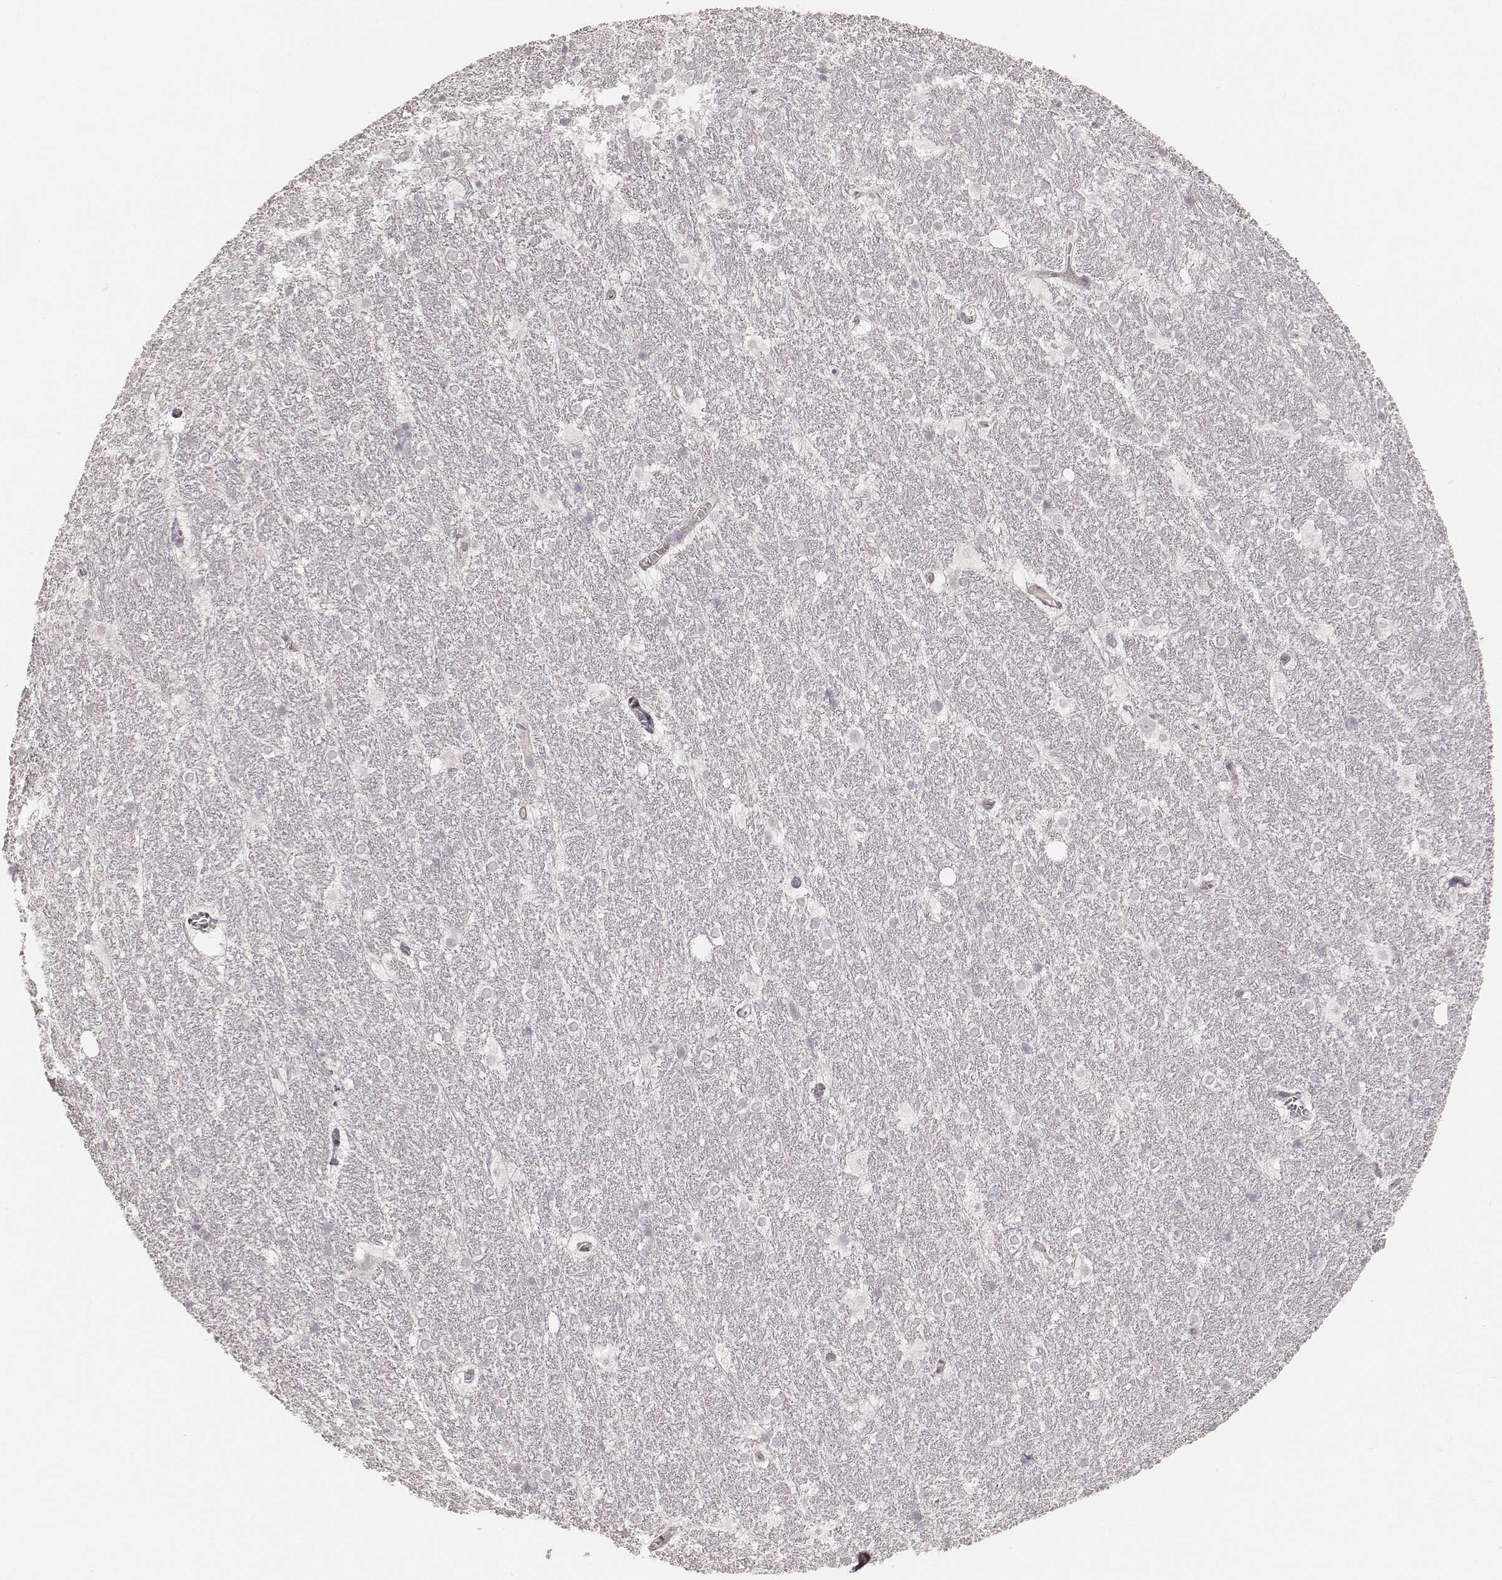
{"staining": {"intensity": "negative", "quantity": "none", "location": "none"}, "tissue": "hippocampus", "cell_type": "Glial cells", "image_type": "normal", "snomed": [{"axis": "morphology", "description": "Normal tissue, NOS"}, {"axis": "topography", "description": "Cerebral cortex"}, {"axis": "topography", "description": "Hippocampus"}], "caption": "Immunohistochemistry (IHC) micrograph of benign hippocampus: hippocampus stained with DAB (3,3'-diaminobenzidine) demonstrates no significant protein expression in glial cells. The staining is performed using DAB (3,3'-diaminobenzidine) brown chromogen with nuclei counter-stained in using hematoxylin.", "gene": "GORASP2", "patient": {"sex": "female", "age": 19}}